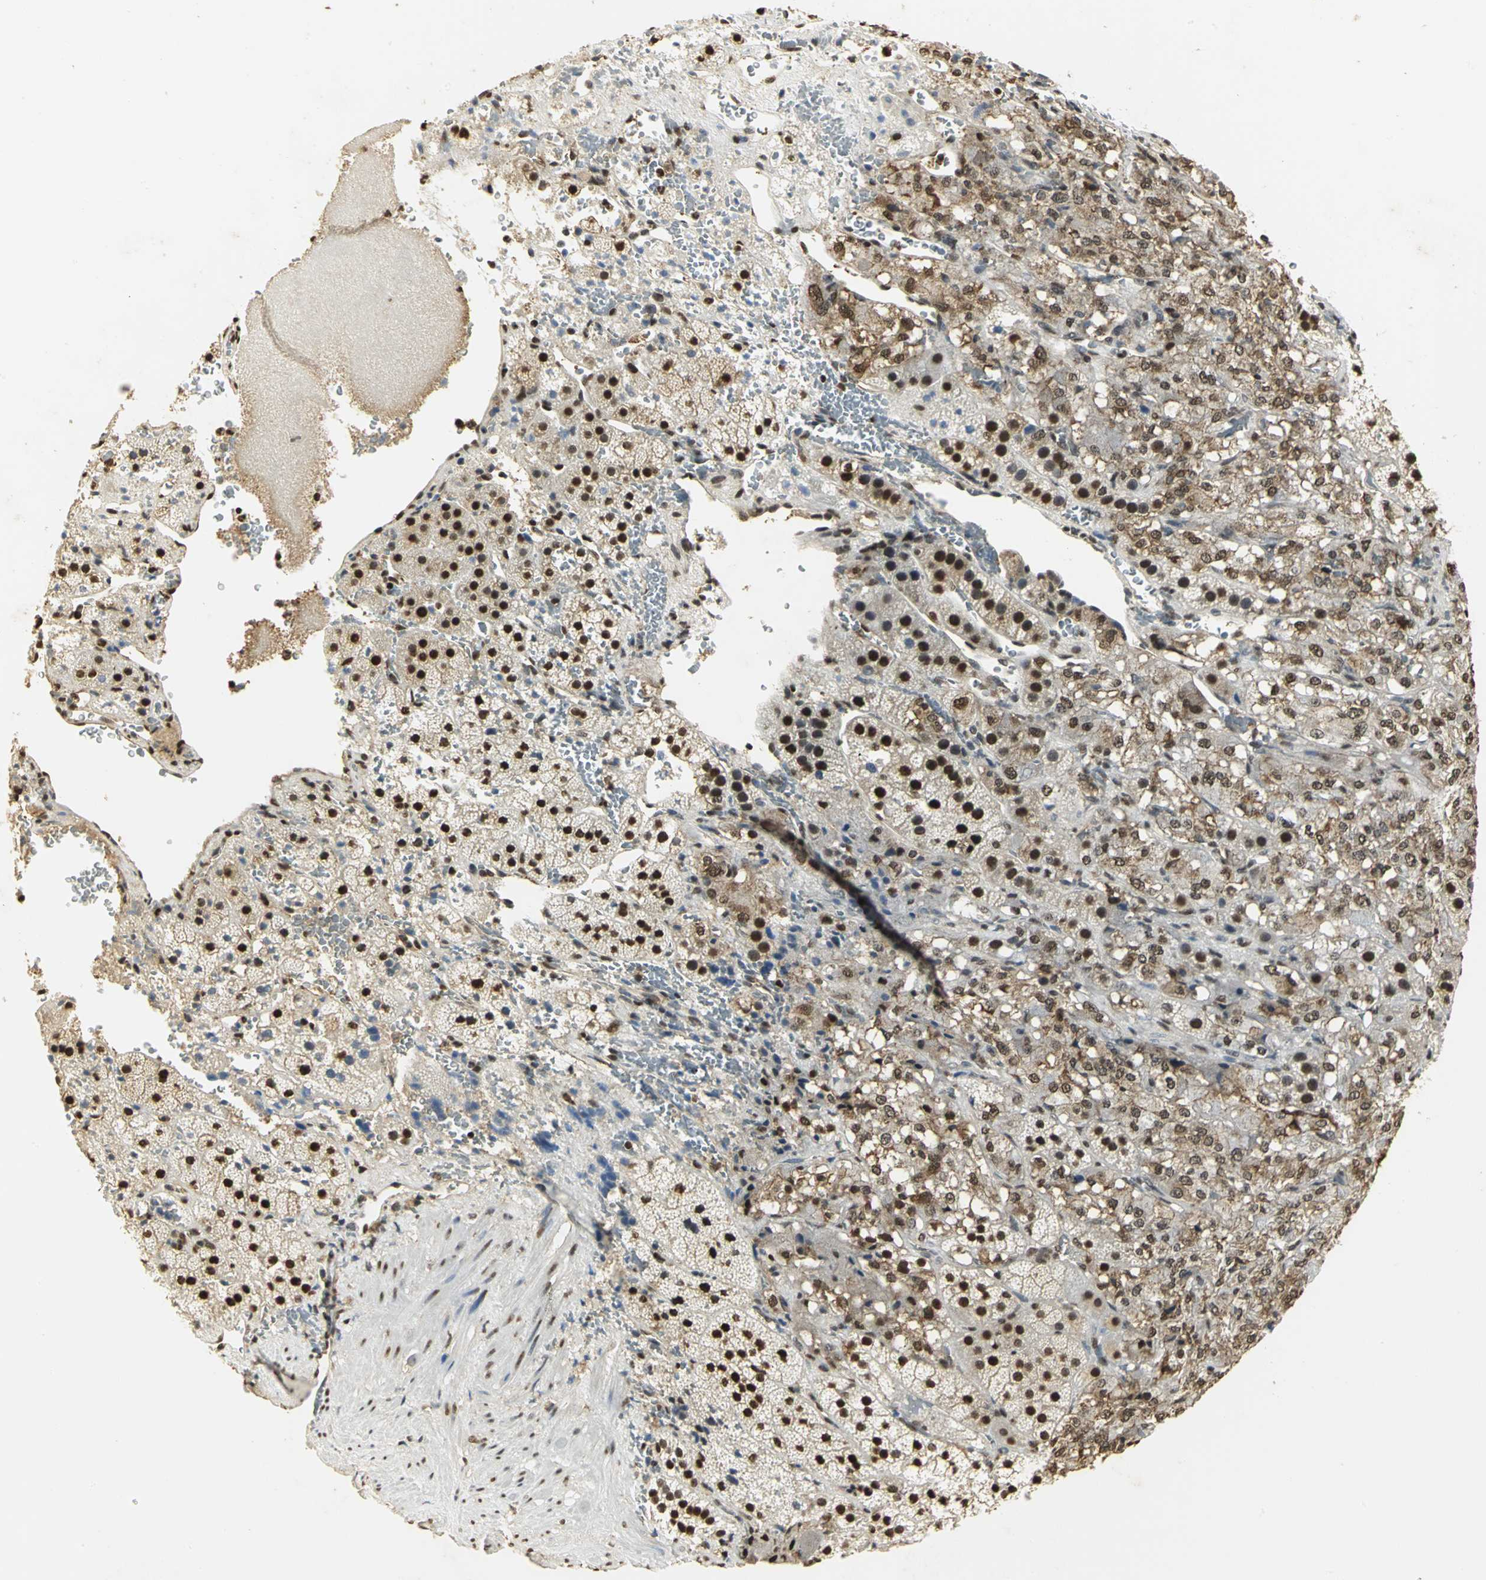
{"staining": {"intensity": "strong", "quantity": ">75%", "location": "cytoplasmic/membranous,nuclear"}, "tissue": "adrenal gland", "cell_type": "Glandular cells", "image_type": "normal", "snomed": [{"axis": "morphology", "description": "Normal tissue, NOS"}, {"axis": "topography", "description": "Adrenal gland"}], "caption": "Immunohistochemistry photomicrograph of benign adrenal gland stained for a protein (brown), which shows high levels of strong cytoplasmic/membranous,nuclear staining in about >75% of glandular cells.", "gene": "SET", "patient": {"sex": "female", "age": 44}}